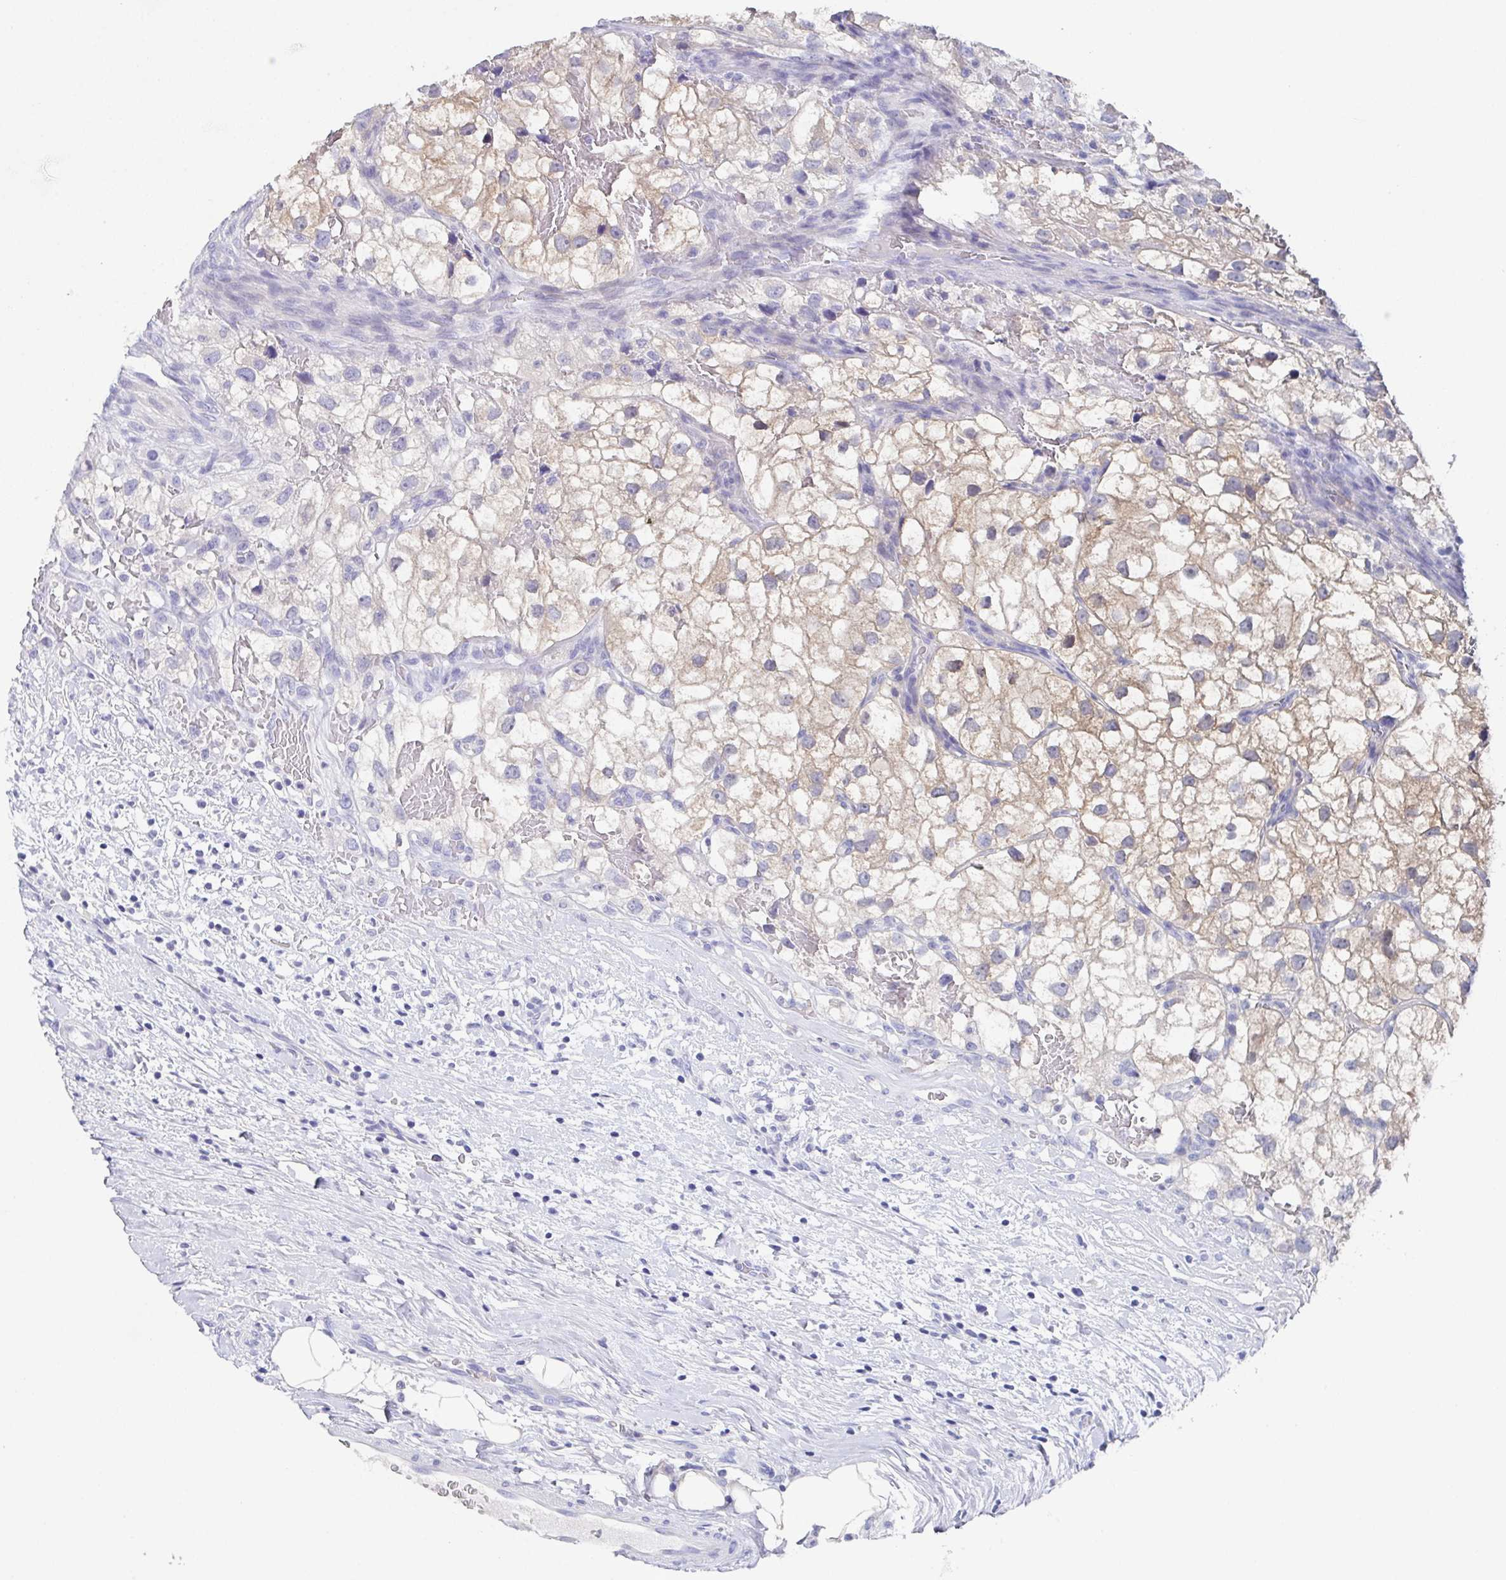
{"staining": {"intensity": "weak", "quantity": ">75%", "location": "cytoplasmic/membranous"}, "tissue": "renal cancer", "cell_type": "Tumor cells", "image_type": "cancer", "snomed": [{"axis": "morphology", "description": "Adenocarcinoma, NOS"}, {"axis": "topography", "description": "Kidney"}], "caption": "Brown immunohistochemical staining in adenocarcinoma (renal) reveals weak cytoplasmic/membranous staining in about >75% of tumor cells.", "gene": "SSC4D", "patient": {"sex": "male", "age": 59}}